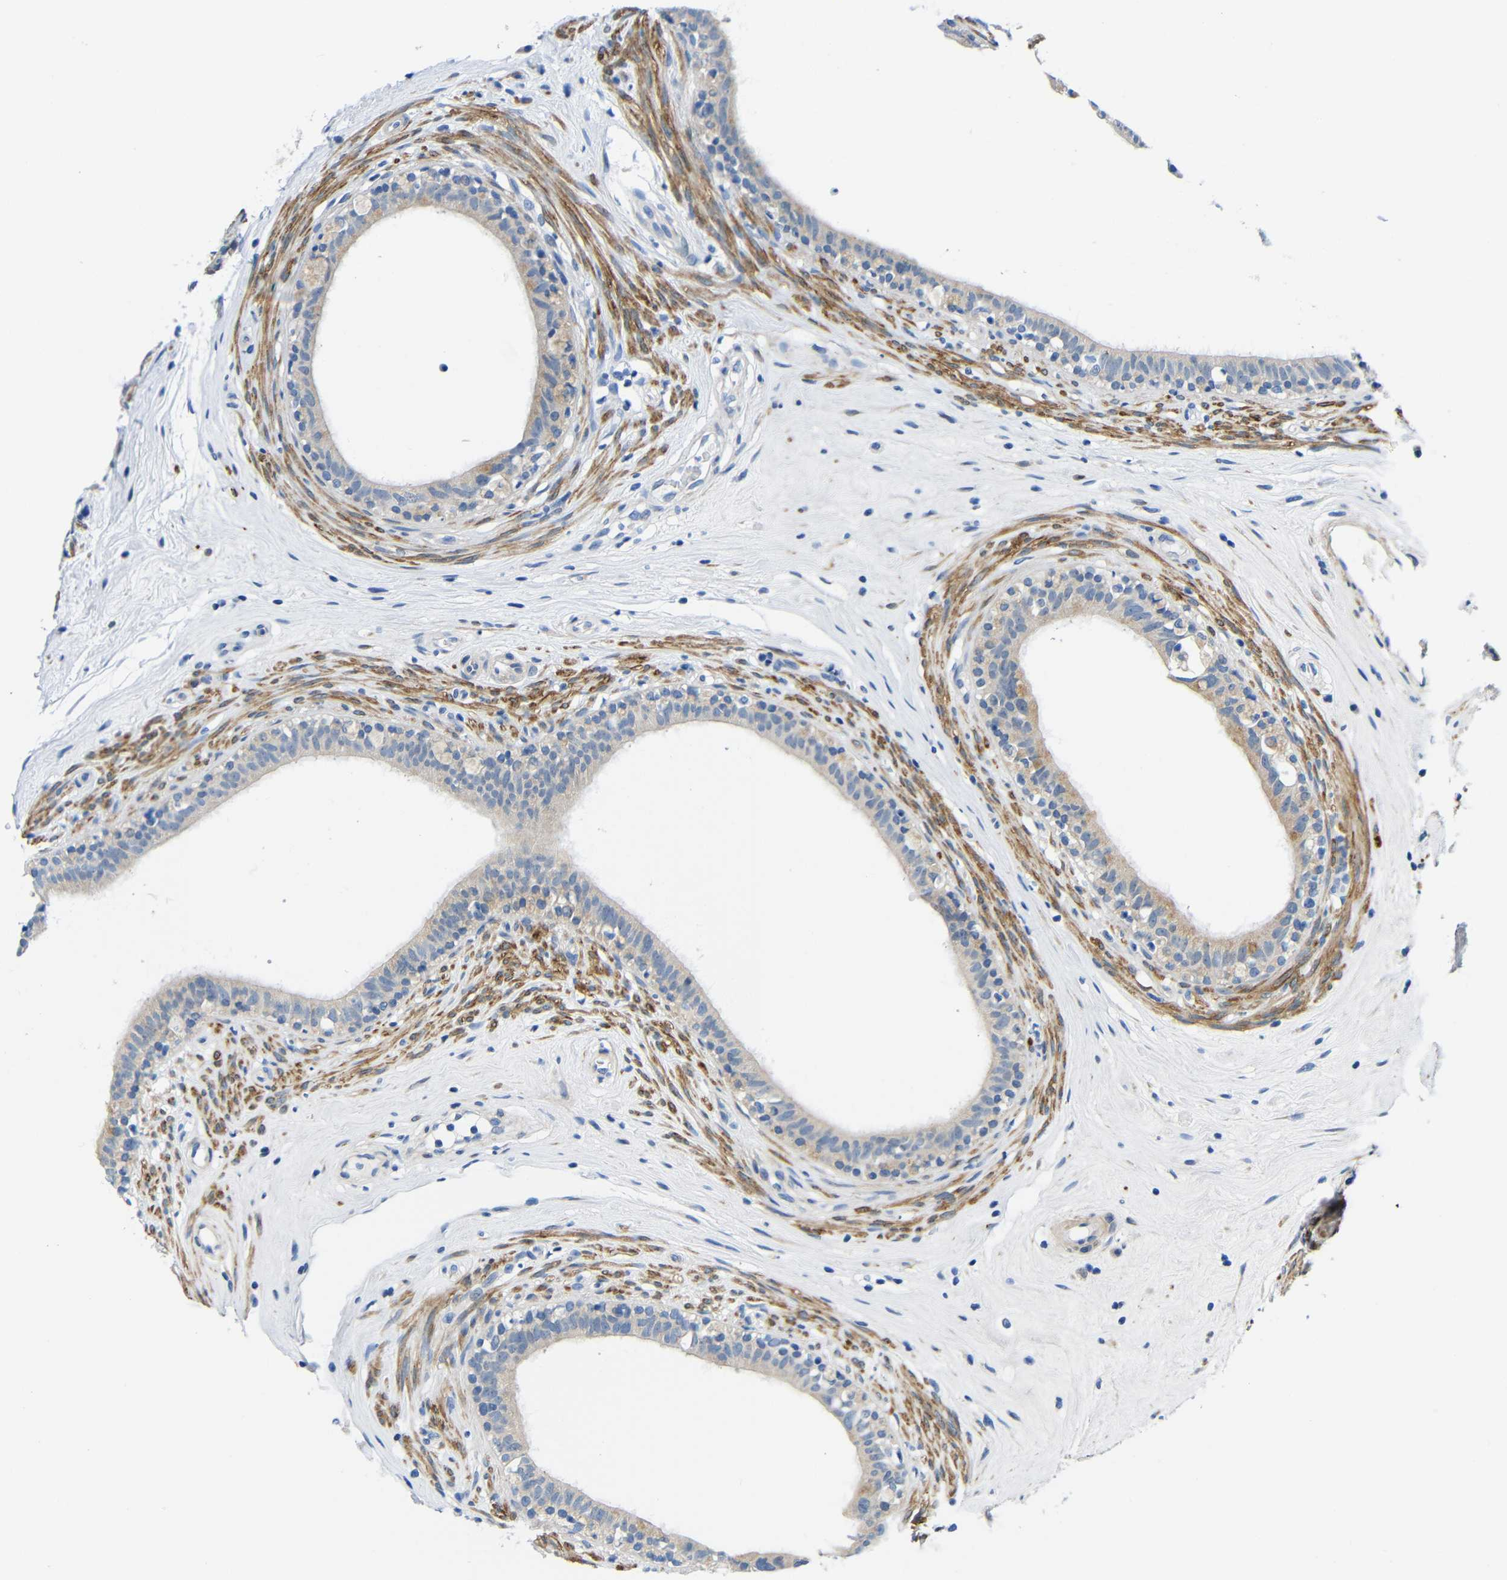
{"staining": {"intensity": "weak", "quantity": "25%-75%", "location": "cytoplasmic/membranous"}, "tissue": "epididymis", "cell_type": "Glandular cells", "image_type": "normal", "snomed": [{"axis": "morphology", "description": "Normal tissue, NOS"}, {"axis": "morphology", "description": "Inflammation, NOS"}, {"axis": "topography", "description": "Epididymis"}], "caption": "Brown immunohistochemical staining in normal epididymis displays weak cytoplasmic/membranous staining in approximately 25%-75% of glandular cells.", "gene": "NEGR1", "patient": {"sex": "male", "age": 84}}